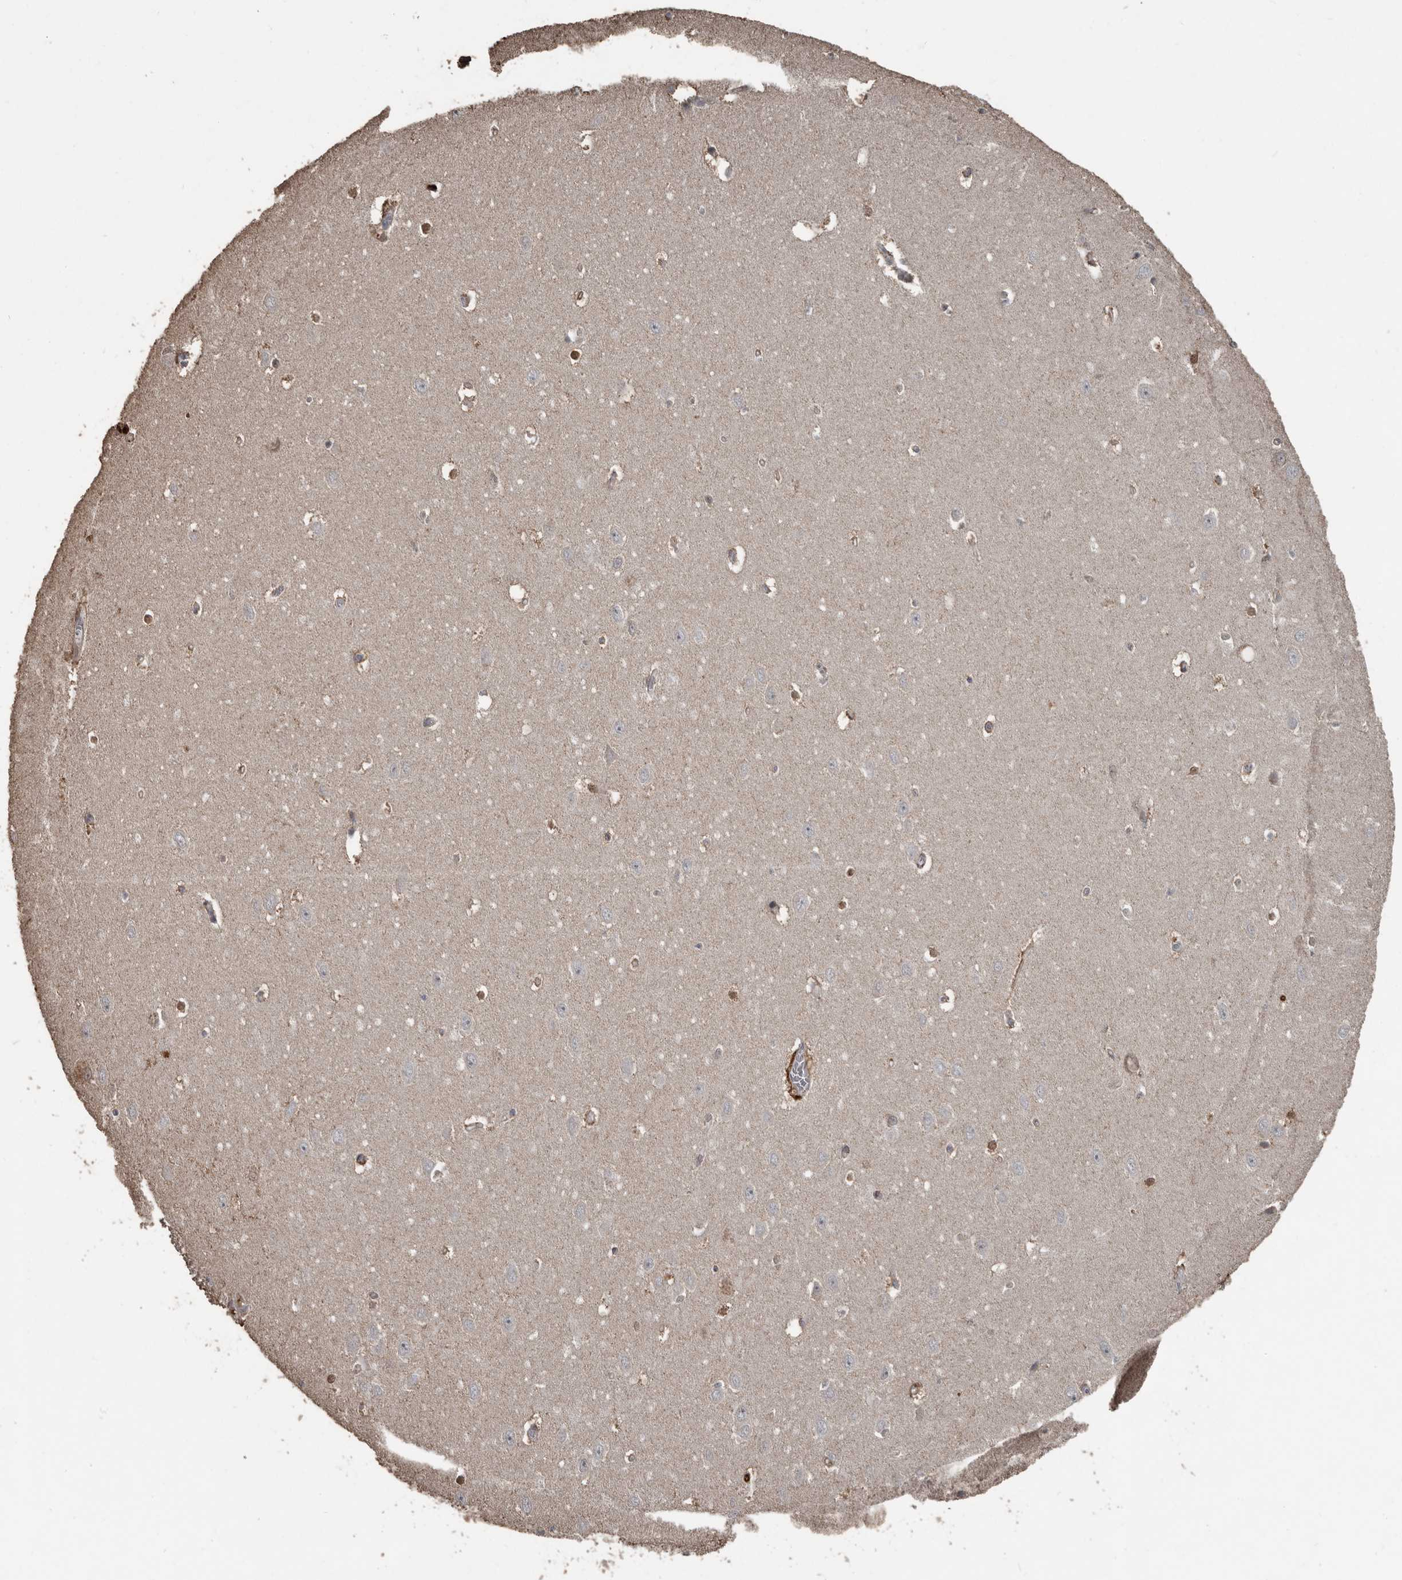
{"staining": {"intensity": "negative", "quantity": "none", "location": "none"}, "tissue": "hippocampus", "cell_type": "Glial cells", "image_type": "normal", "snomed": [{"axis": "morphology", "description": "Normal tissue, NOS"}, {"axis": "topography", "description": "Hippocampus"}], "caption": "Immunohistochemical staining of normal human hippocampus exhibits no significant positivity in glial cells.", "gene": "FSBP", "patient": {"sex": "female", "age": 64}}